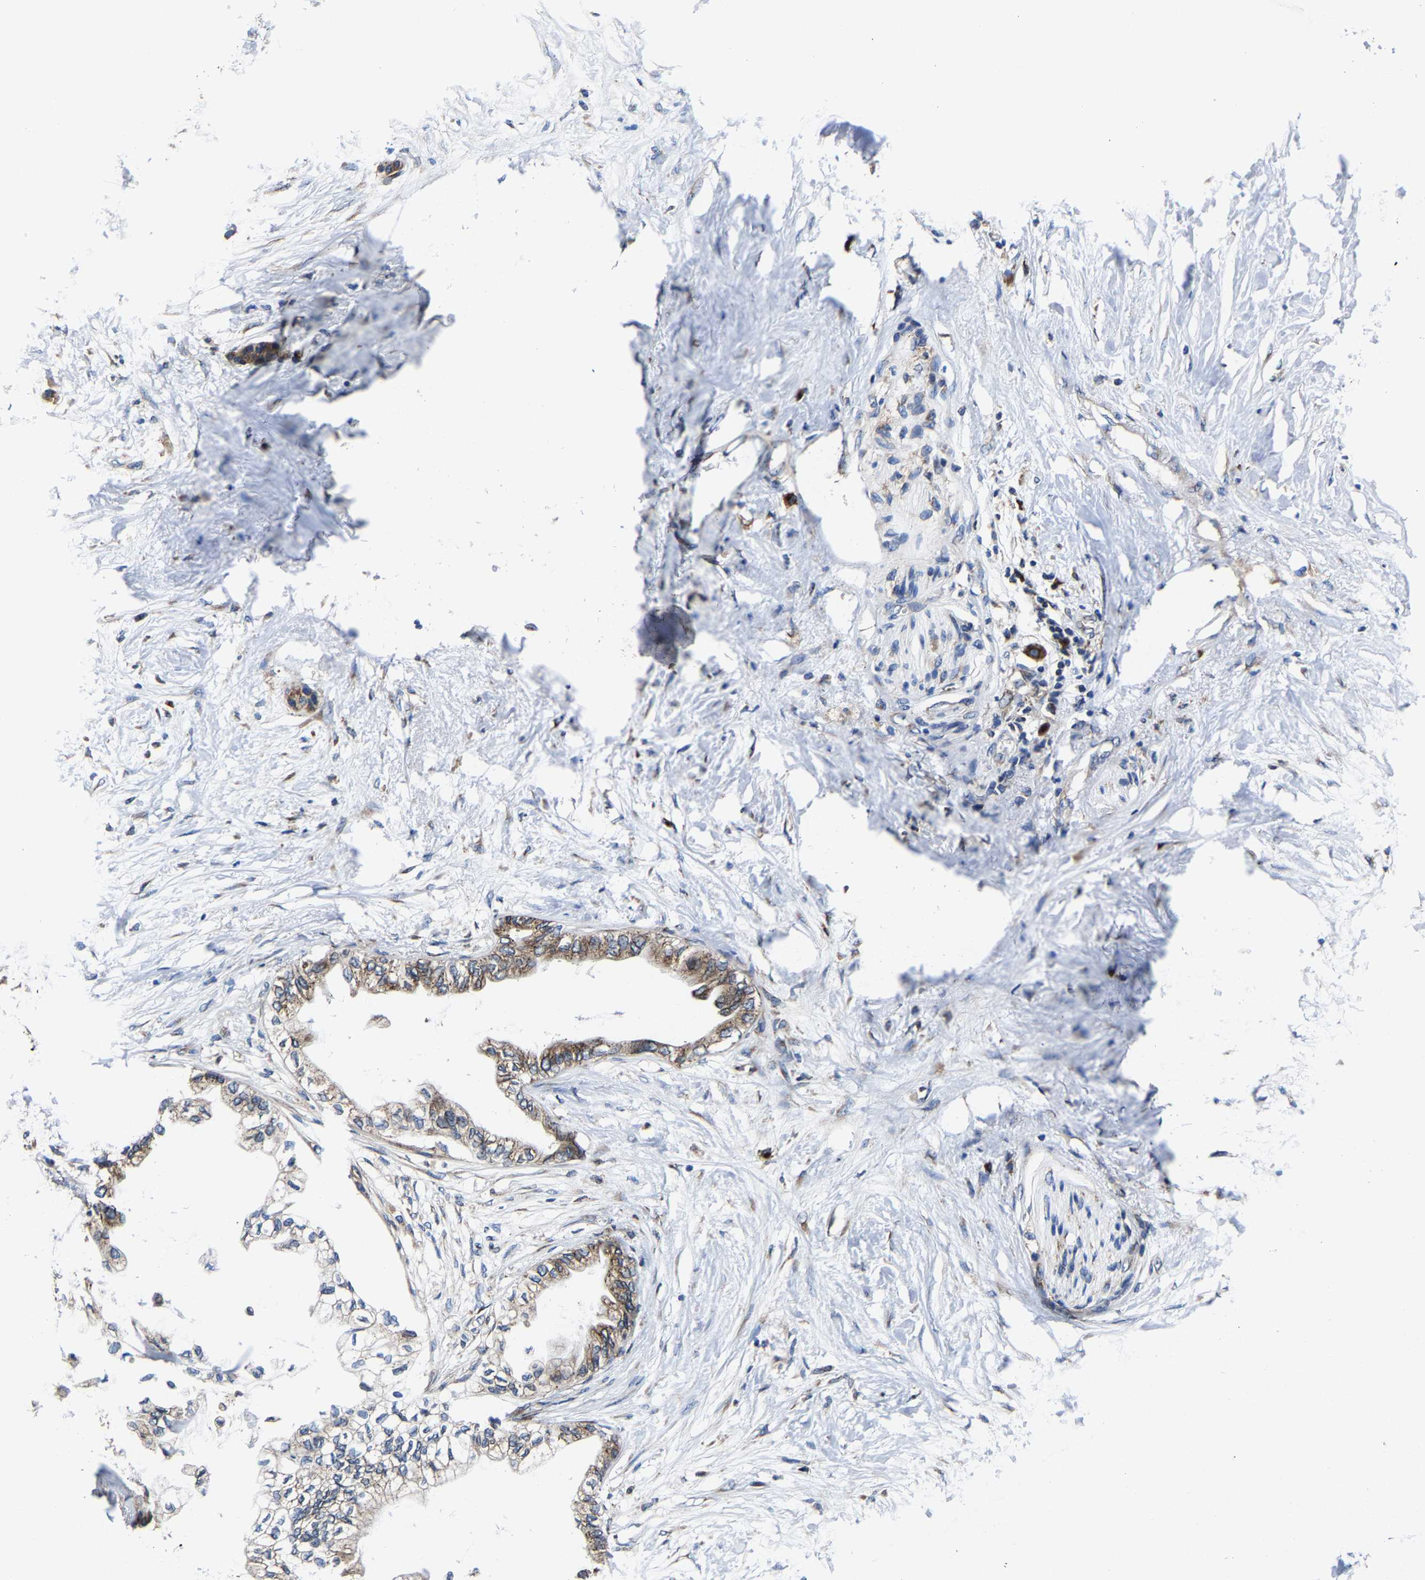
{"staining": {"intensity": "moderate", "quantity": ">75%", "location": "cytoplasmic/membranous"}, "tissue": "pancreatic cancer", "cell_type": "Tumor cells", "image_type": "cancer", "snomed": [{"axis": "morphology", "description": "Normal tissue, NOS"}, {"axis": "morphology", "description": "Adenocarcinoma, NOS"}, {"axis": "topography", "description": "Pancreas"}, {"axis": "topography", "description": "Duodenum"}], "caption": "Approximately >75% of tumor cells in adenocarcinoma (pancreatic) reveal moderate cytoplasmic/membranous protein staining as visualized by brown immunohistochemical staining.", "gene": "EBAG9", "patient": {"sex": "female", "age": 60}}